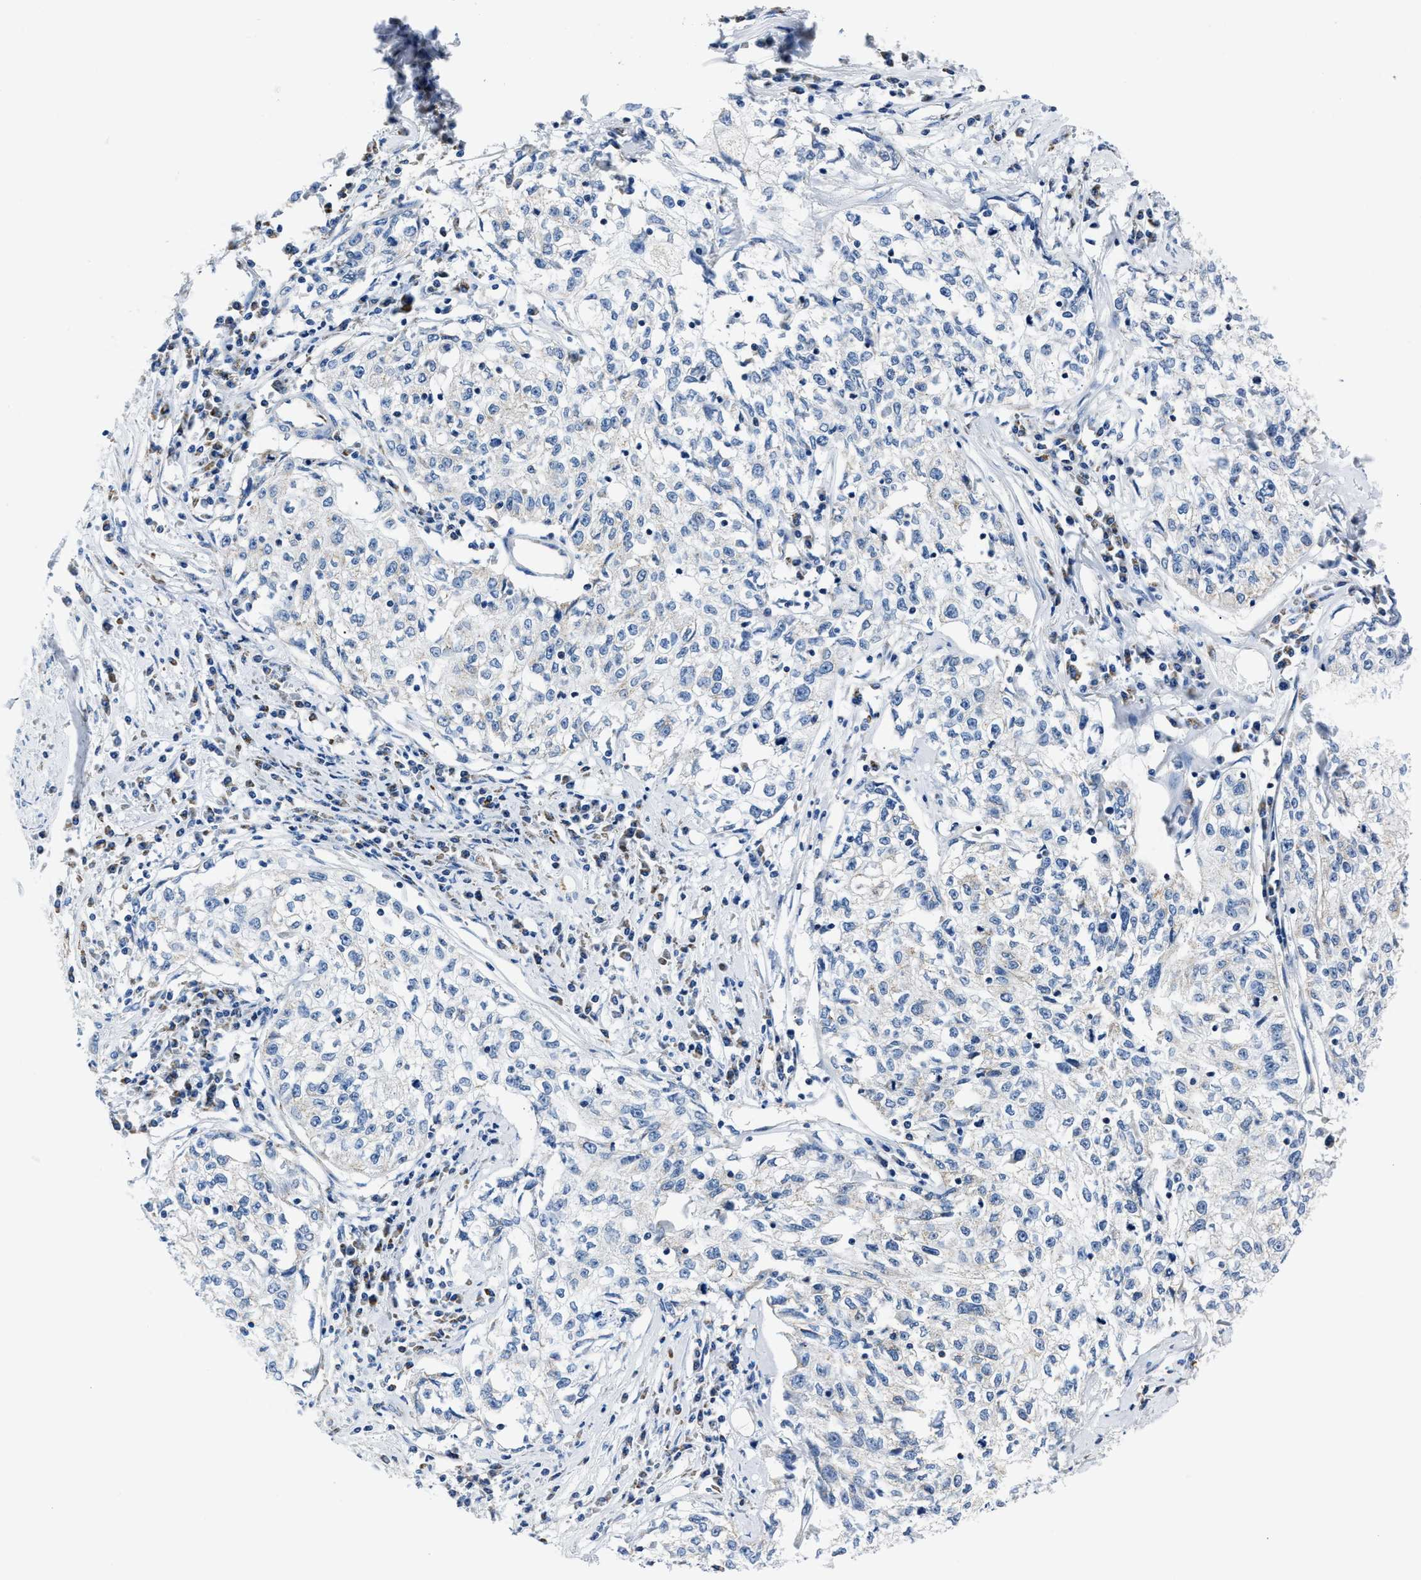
{"staining": {"intensity": "negative", "quantity": "none", "location": "none"}, "tissue": "cervical cancer", "cell_type": "Tumor cells", "image_type": "cancer", "snomed": [{"axis": "morphology", "description": "Squamous cell carcinoma, NOS"}, {"axis": "topography", "description": "Cervix"}], "caption": "Immunohistochemical staining of cervical cancer shows no significant expression in tumor cells. (Brightfield microscopy of DAB immunohistochemistry at high magnification).", "gene": "AMACR", "patient": {"sex": "female", "age": 57}}